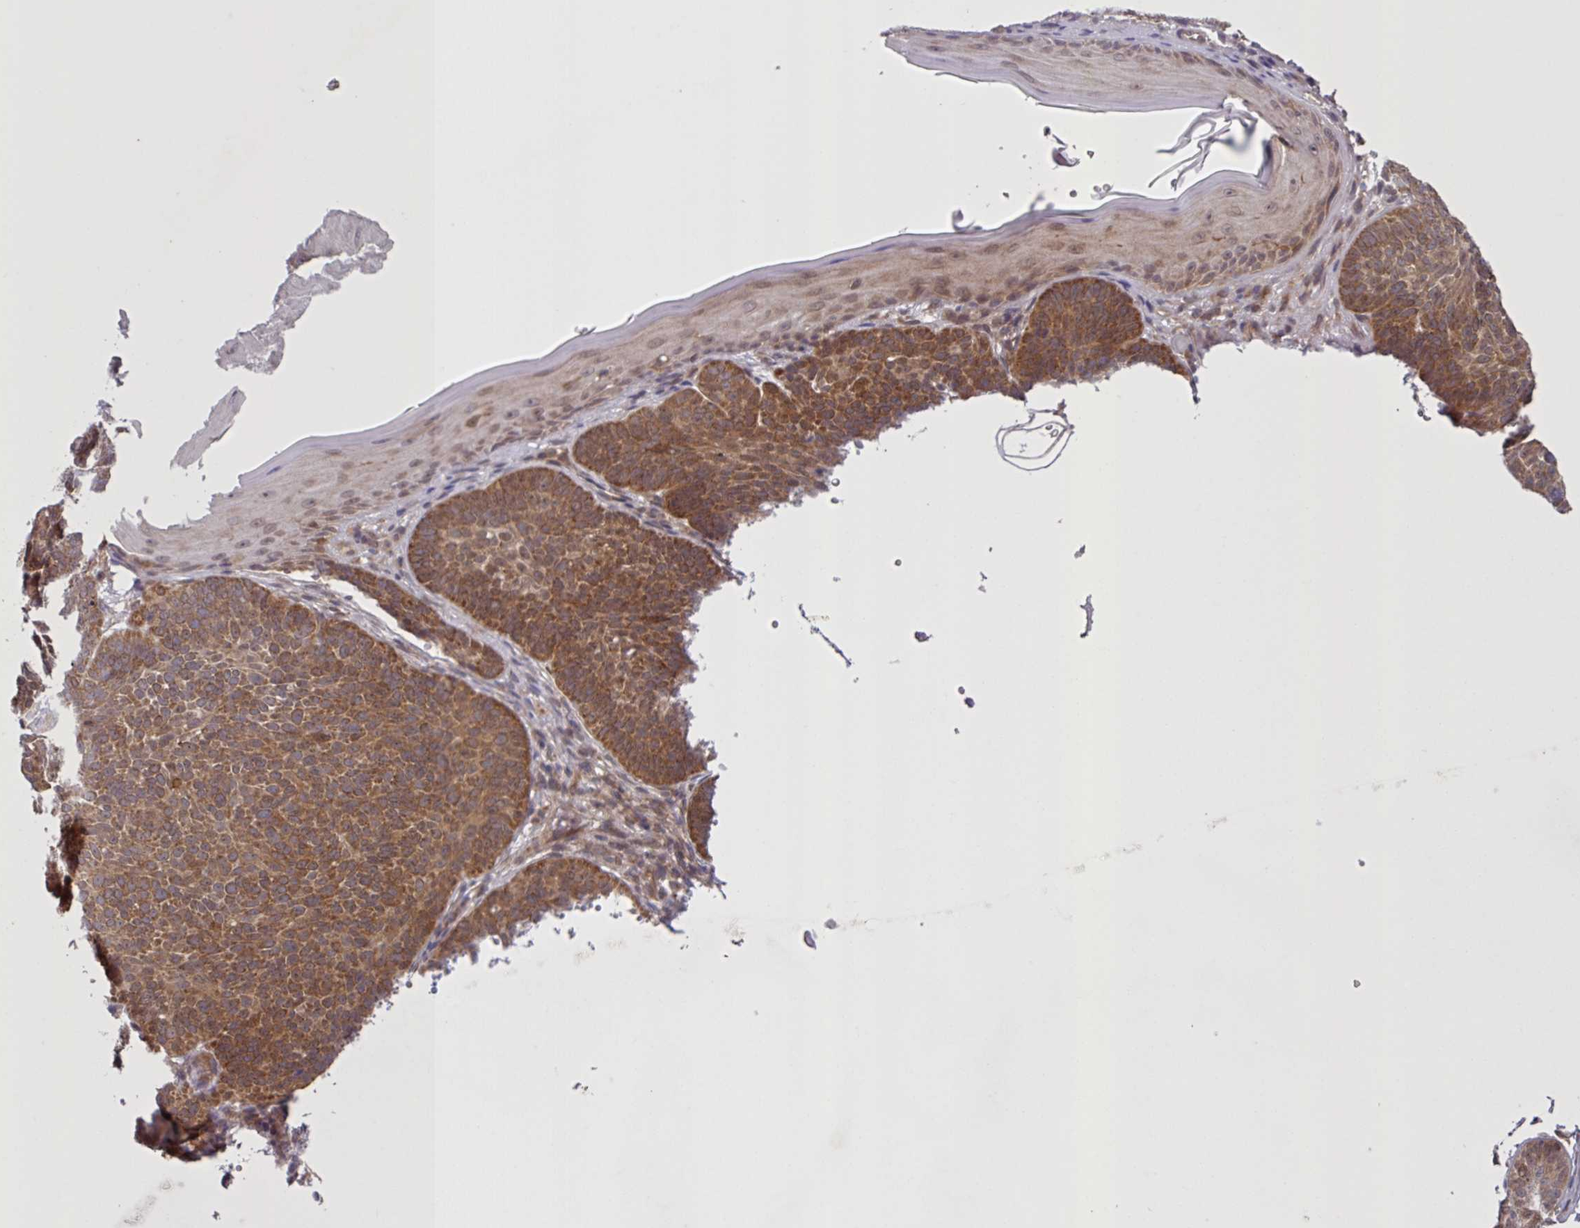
{"staining": {"intensity": "moderate", "quantity": ">75%", "location": "cytoplasmic/membranous"}, "tissue": "skin cancer", "cell_type": "Tumor cells", "image_type": "cancer", "snomed": [{"axis": "morphology", "description": "Basal cell carcinoma"}, {"axis": "topography", "description": "Skin"}], "caption": "Human skin cancer (basal cell carcinoma) stained for a protein (brown) exhibits moderate cytoplasmic/membranous positive expression in about >75% of tumor cells.", "gene": "CAMLG", "patient": {"sex": "male", "age": 85}}